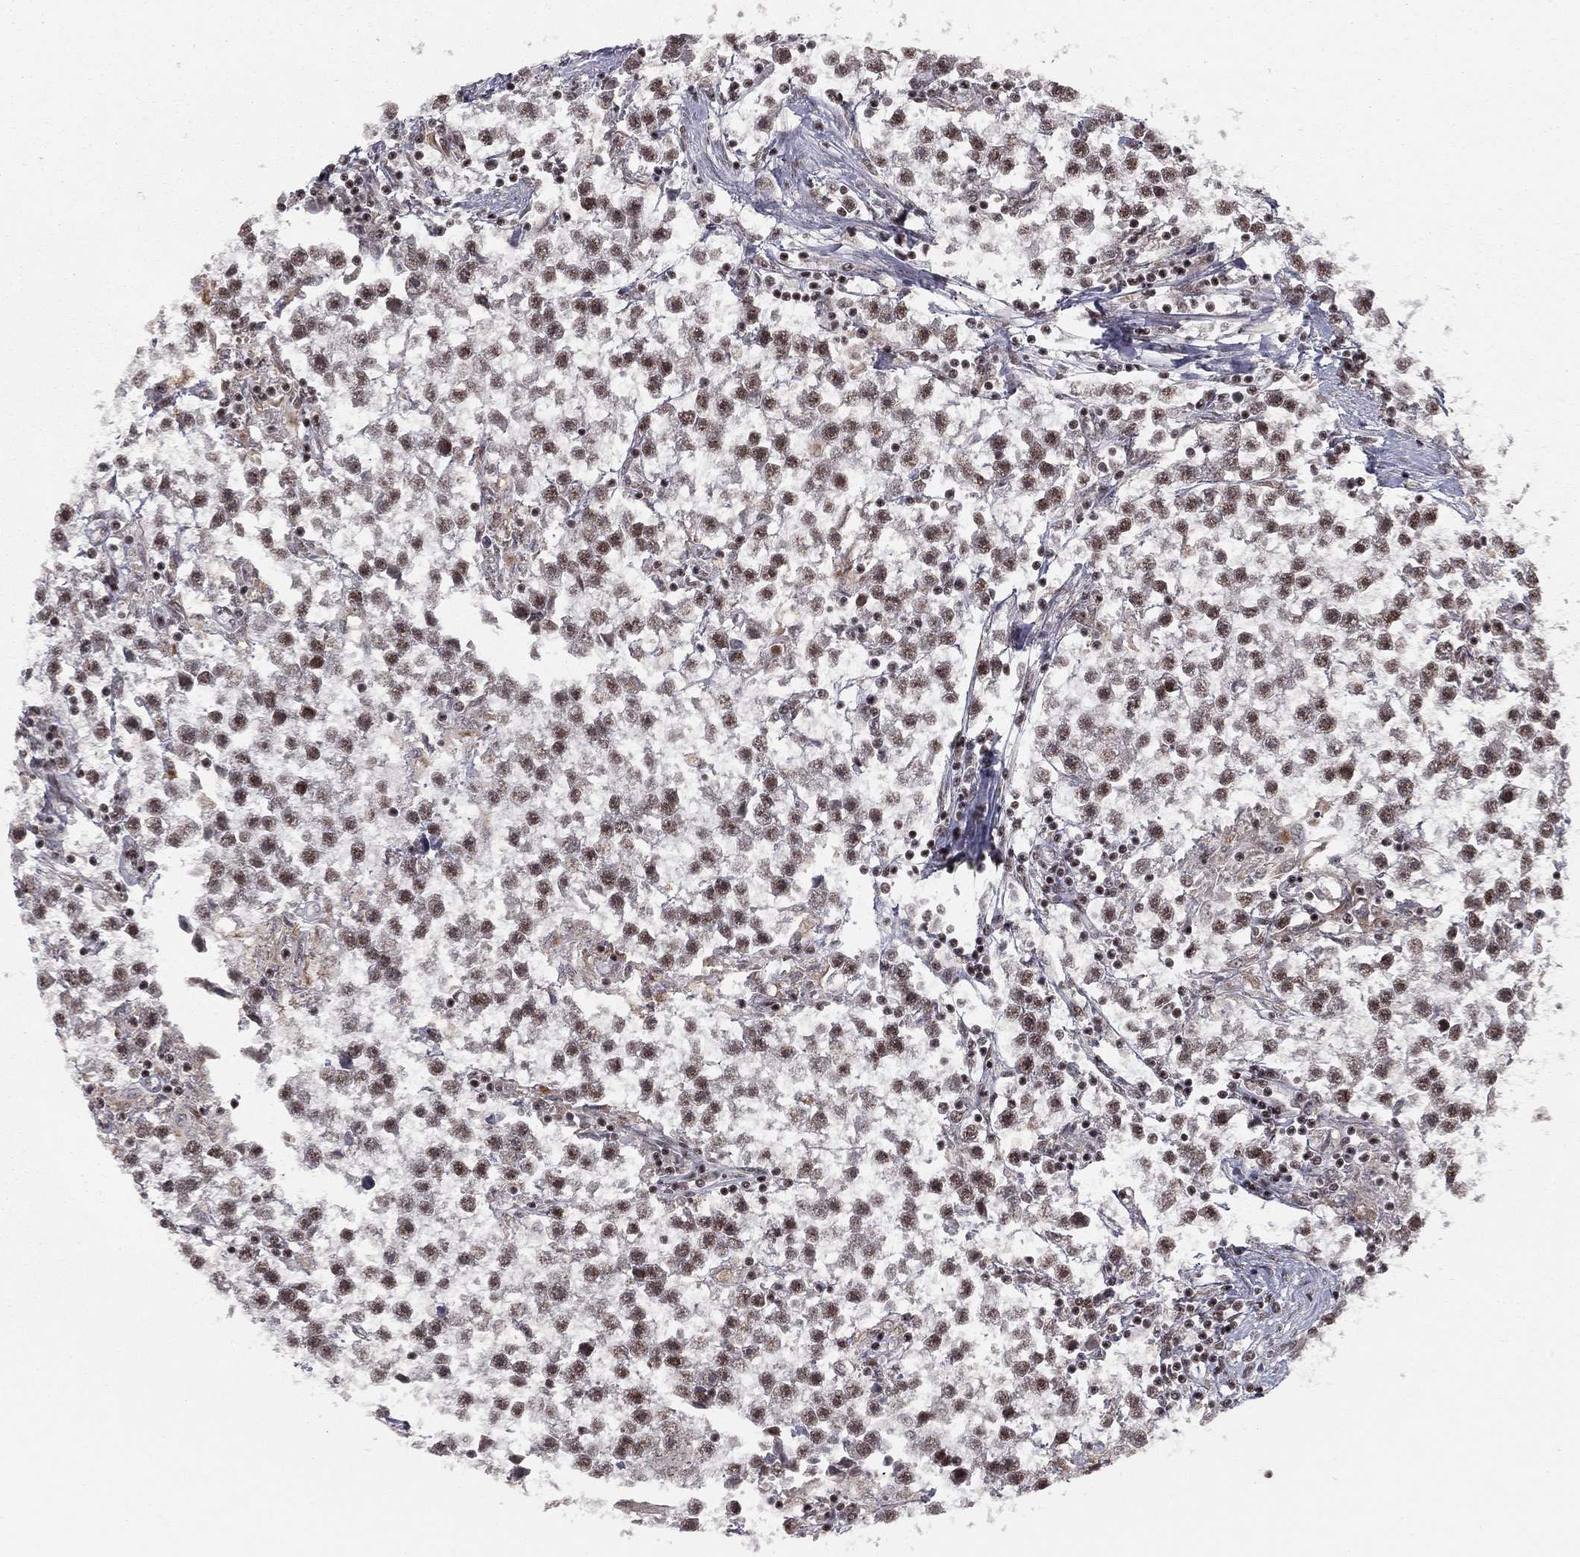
{"staining": {"intensity": "moderate", "quantity": ">75%", "location": "nuclear"}, "tissue": "testis cancer", "cell_type": "Tumor cells", "image_type": "cancer", "snomed": [{"axis": "morphology", "description": "Seminoma, NOS"}, {"axis": "topography", "description": "Testis"}], "caption": "A photomicrograph showing moderate nuclear expression in about >75% of tumor cells in testis cancer, as visualized by brown immunohistochemical staining.", "gene": "NFYB", "patient": {"sex": "male", "age": 59}}